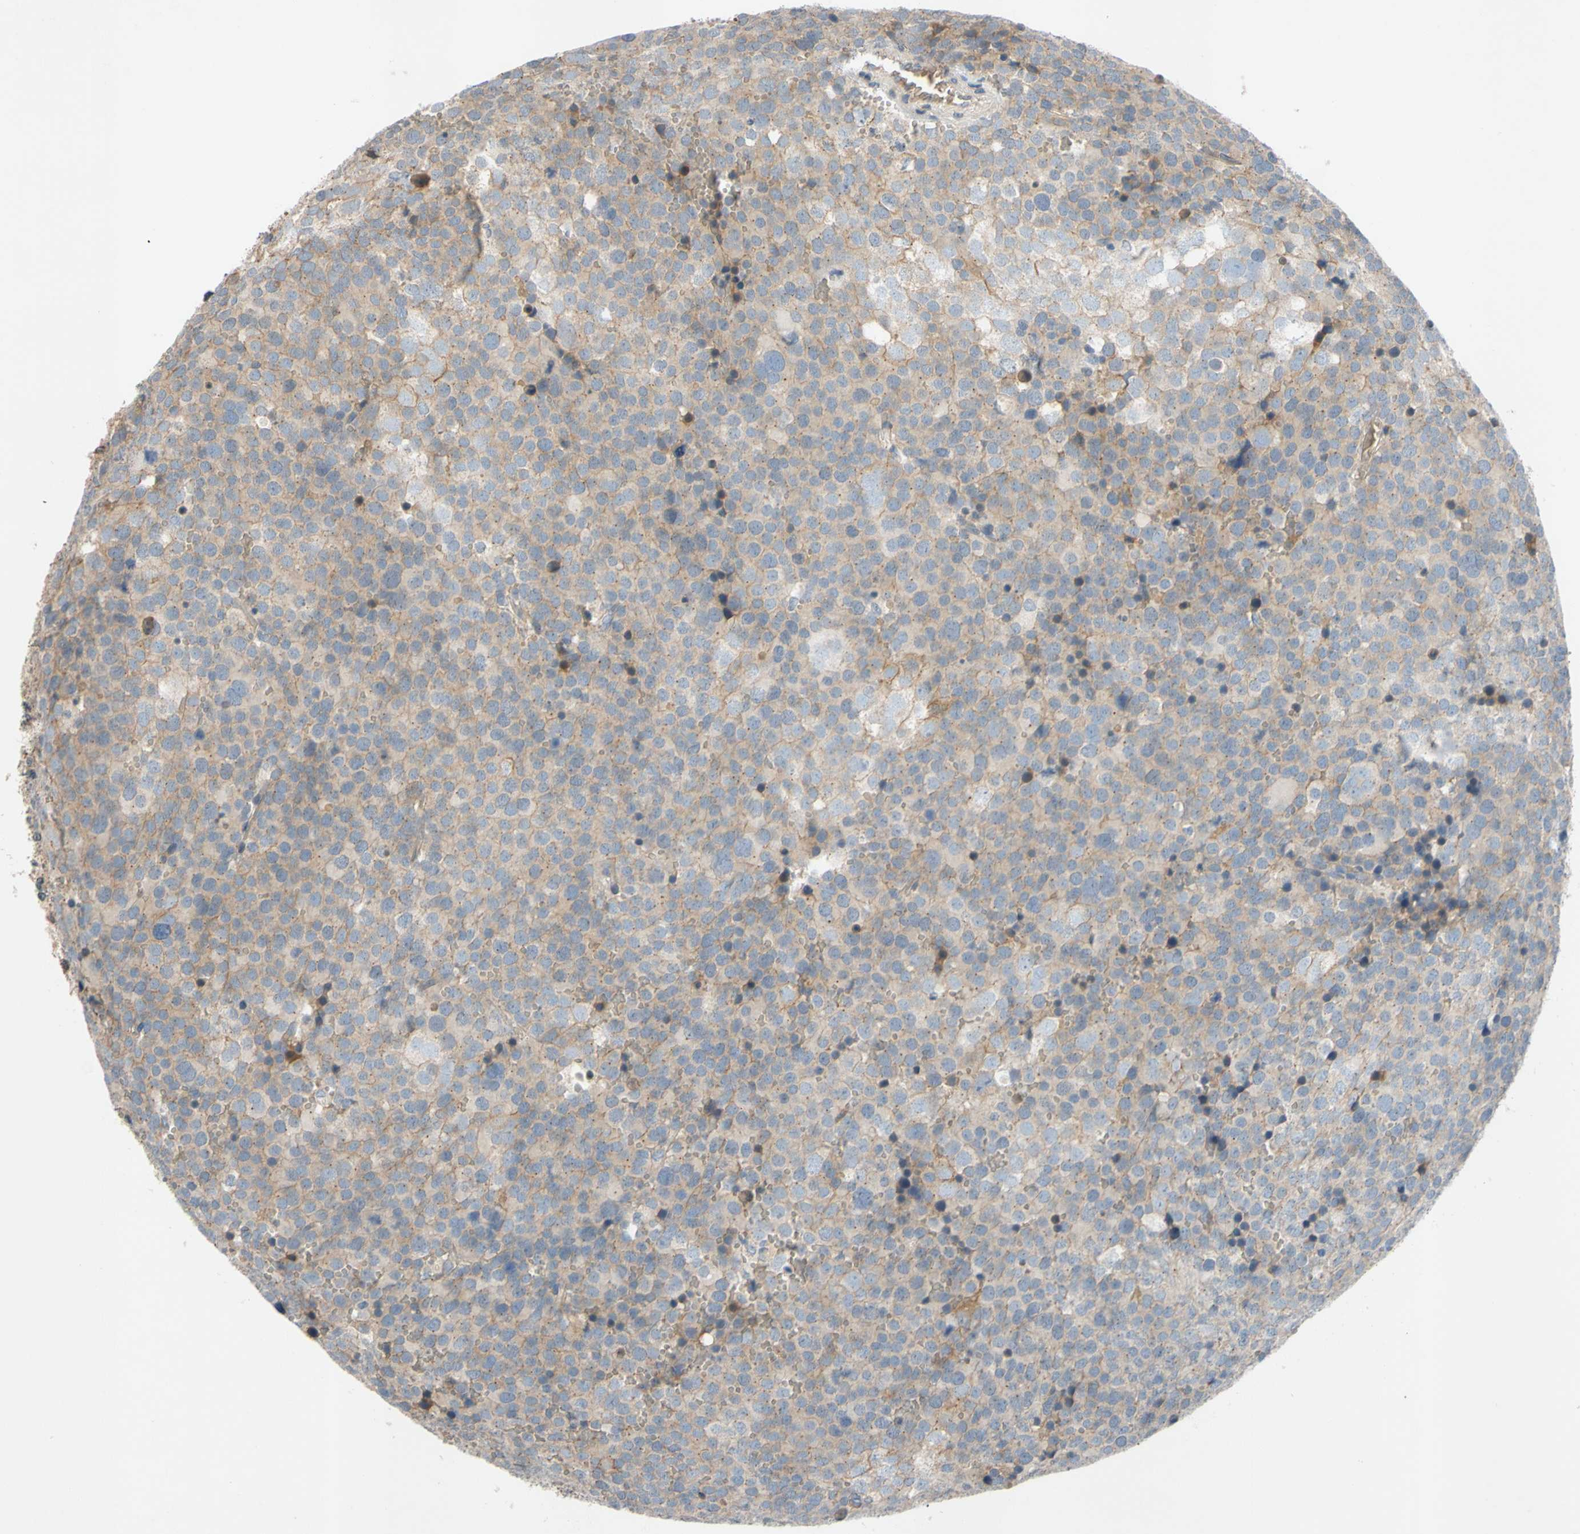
{"staining": {"intensity": "negative", "quantity": "none", "location": "none"}, "tissue": "testis cancer", "cell_type": "Tumor cells", "image_type": "cancer", "snomed": [{"axis": "morphology", "description": "Seminoma, NOS"}, {"axis": "topography", "description": "Testis"}], "caption": "Immunohistochemical staining of seminoma (testis) demonstrates no significant expression in tumor cells.", "gene": "ADD2", "patient": {"sex": "male", "age": 71}}